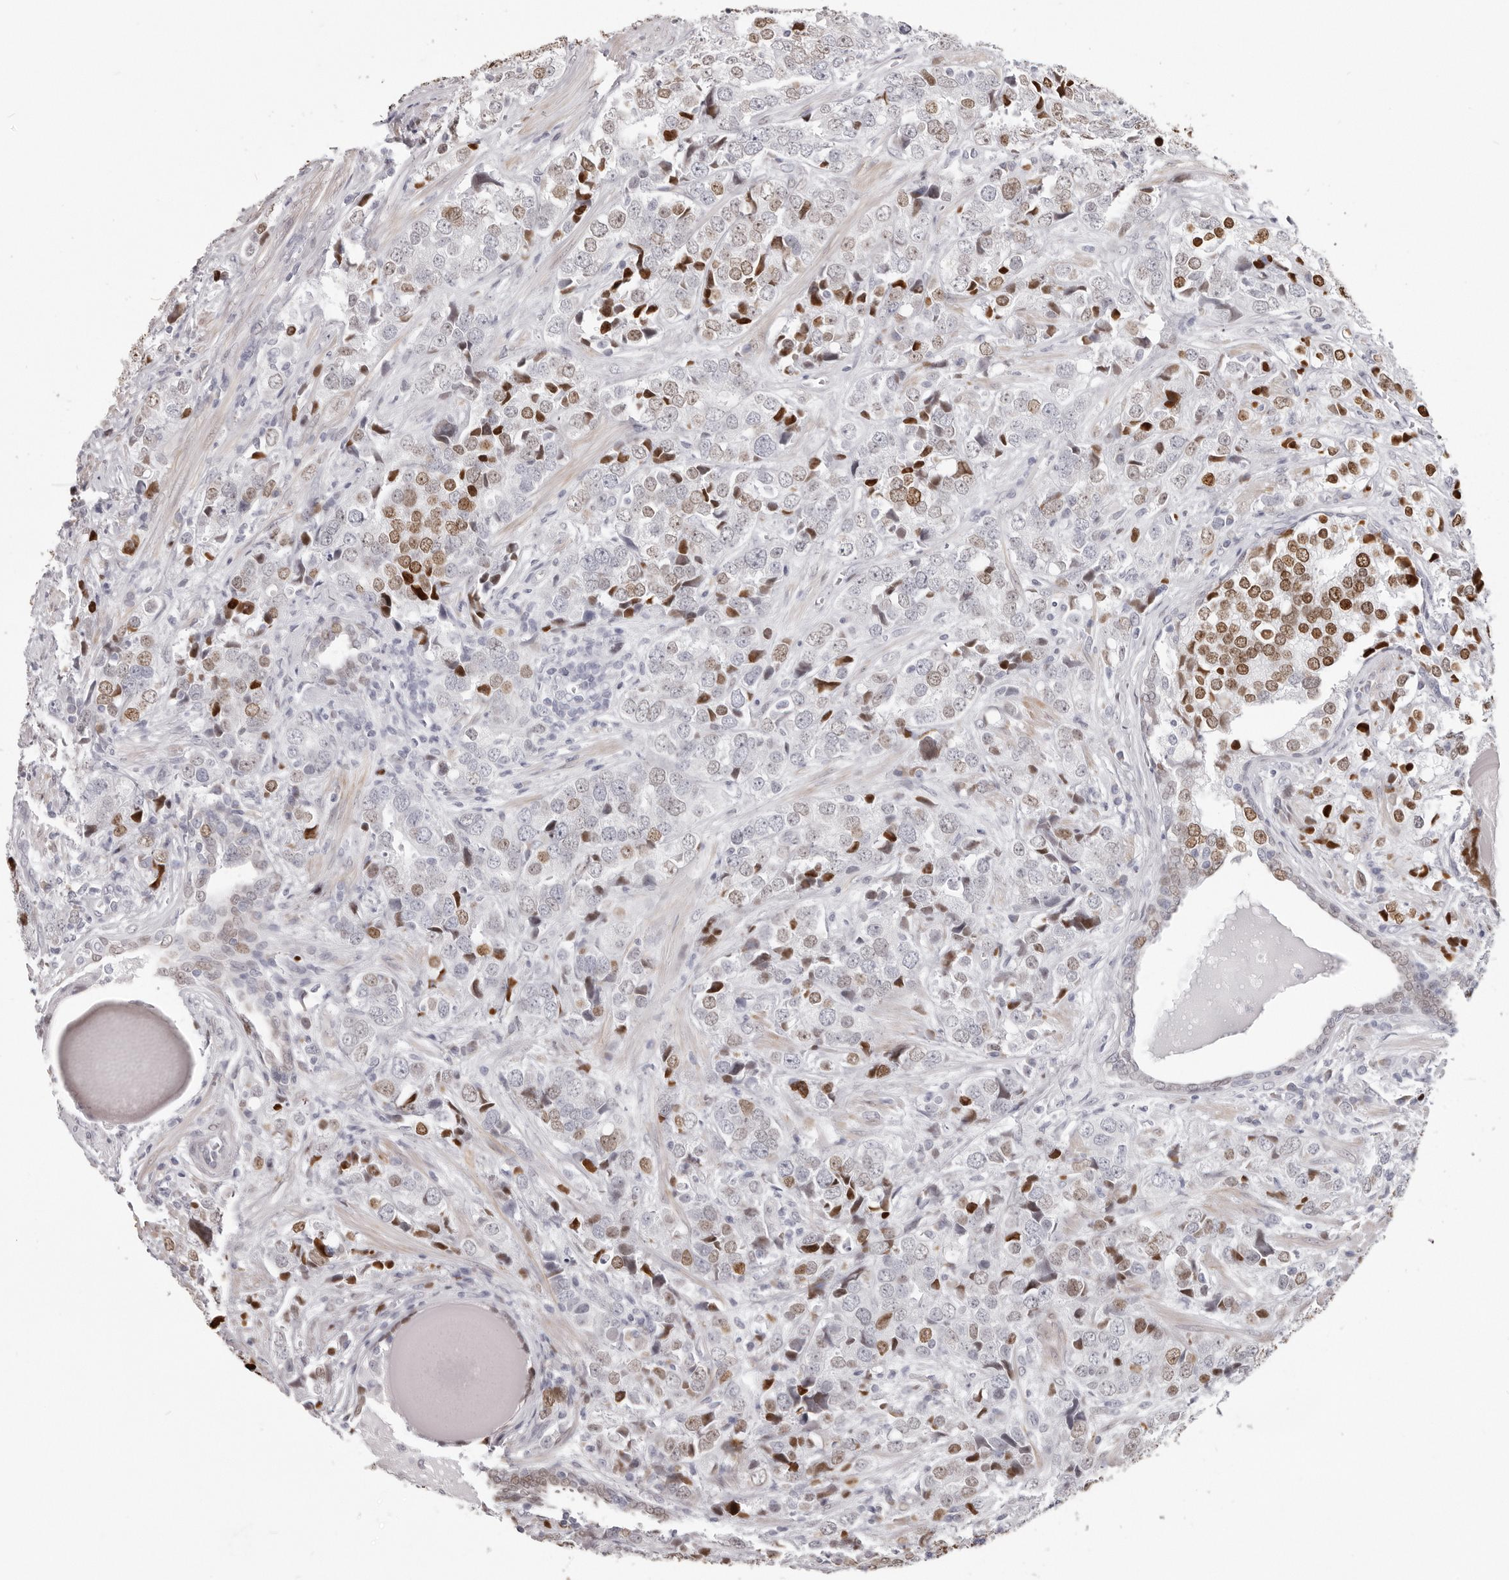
{"staining": {"intensity": "moderate", "quantity": "25%-75%", "location": "nuclear"}, "tissue": "prostate cancer", "cell_type": "Tumor cells", "image_type": "cancer", "snomed": [{"axis": "morphology", "description": "Adenocarcinoma, High grade"}, {"axis": "topography", "description": "Prostate"}], "caption": "Protein expression analysis of human prostate high-grade adenocarcinoma reveals moderate nuclear staining in about 25%-75% of tumor cells. The staining was performed using DAB to visualize the protein expression in brown, while the nuclei were stained in blue with hematoxylin (Magnification: 20x).", "gene": "SRP19", "patient": {"sex": "male", "age": 71}}